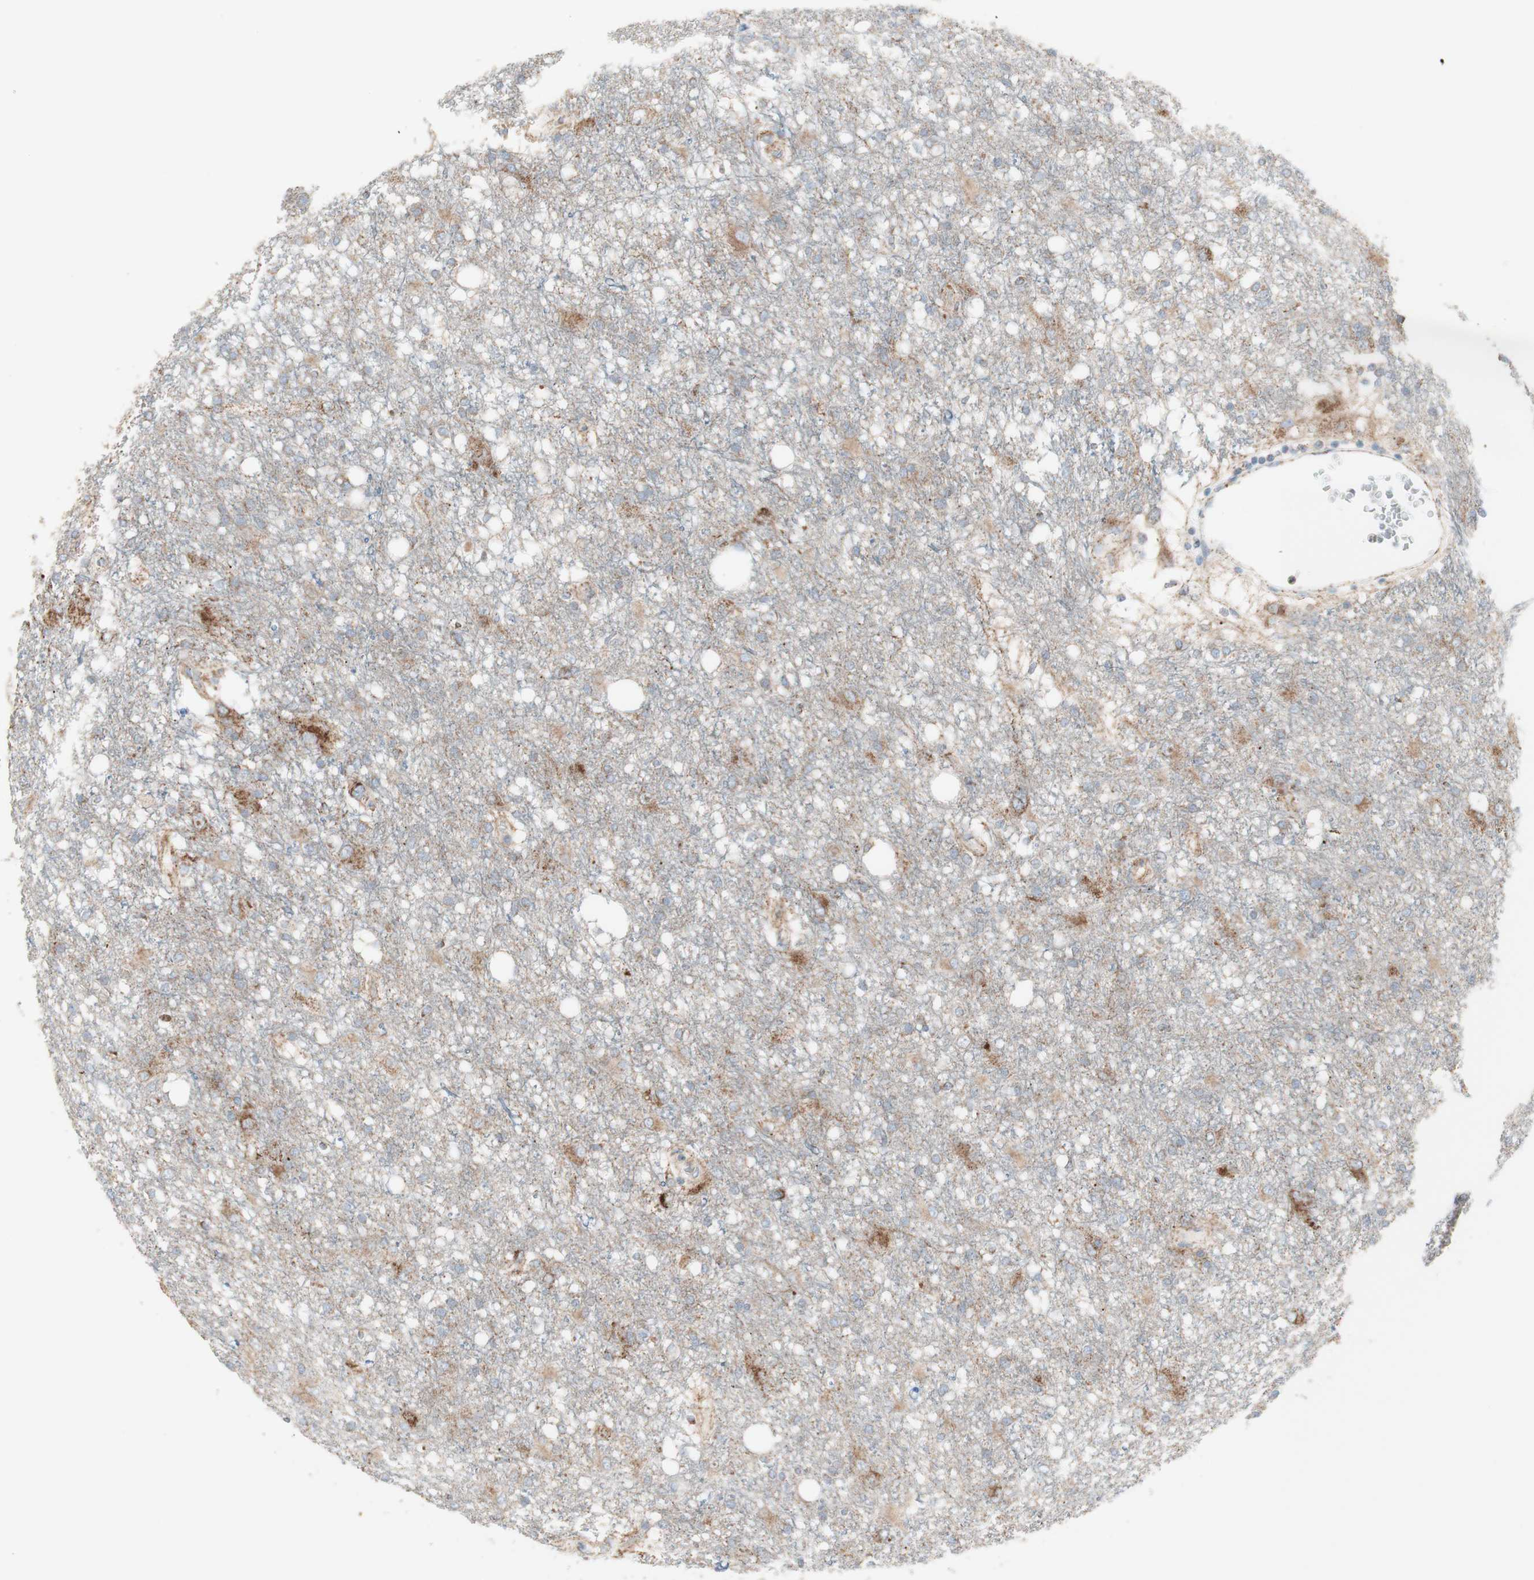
{"staining": {"intensity": "weak", "quantity": "<25%", "location": "cytoplasmic/membranous"}, "tissue": "glioma", "cell_type": "Tumor cells", "image_type": "cancer", "snomed": [{"axis": "morphology", "description": "Glioma, malignant, High grade"}, {"axis": "topography", "description": "Brain"}], "caption": "Immunohistochemical staining of human malignant high-grade glioma shows no significant staining in tumor cells.", "gene": "C3orf52", "patient": {"sex": "female", "age": 59}}